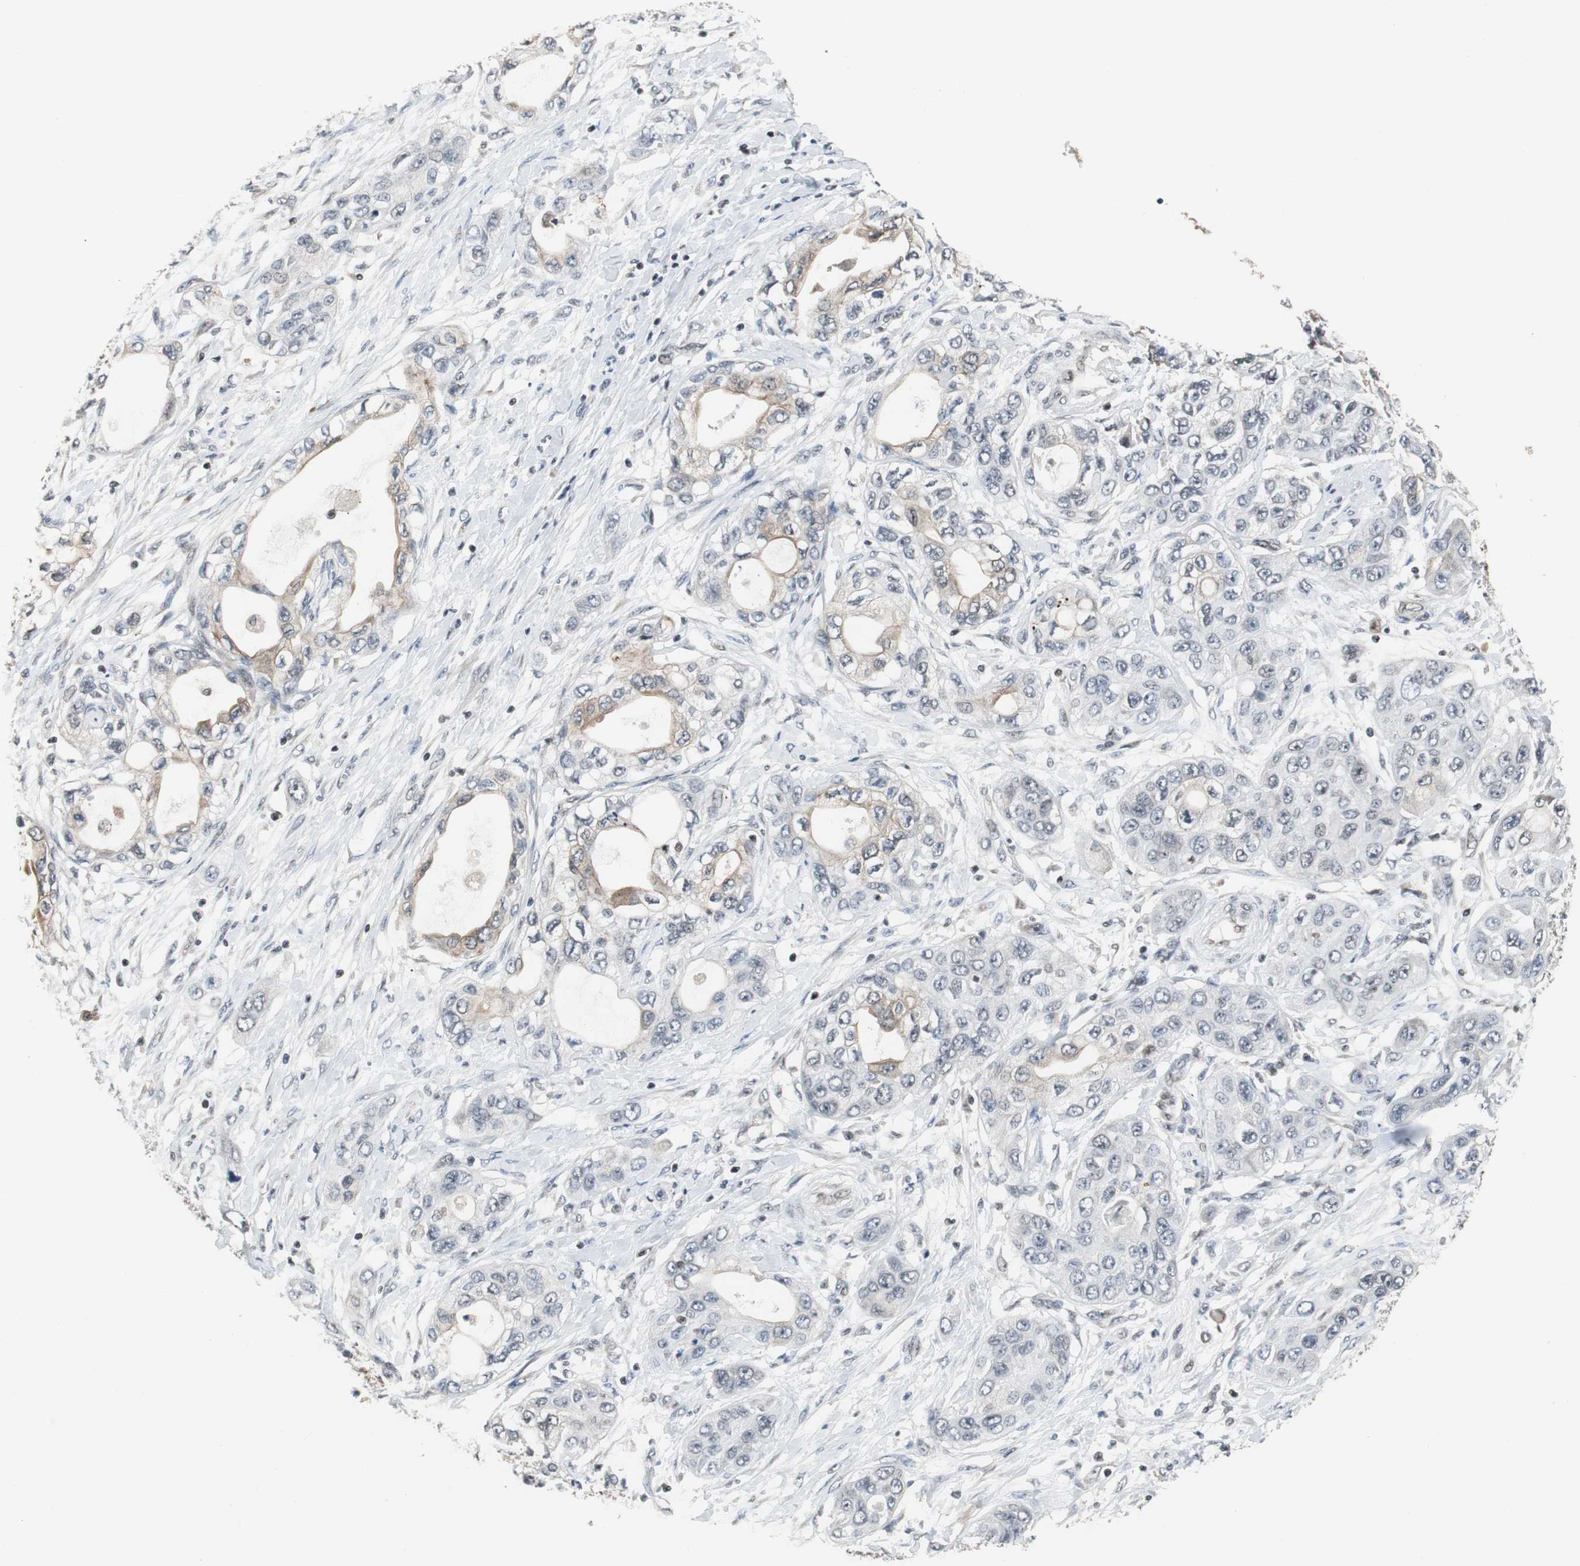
{"staining": {"intensity": "weak", "quantity": "<25%", "location": "cytoplasmic/membranous"}, "tissue": "pancreatic cancer", "cell_type": "Tumor cells", "image_type": "cancer", "snomed": [{"axis": "morphology", "description": "Adenocarcinoma, NOS"}, {"axis": "topography", "description": "Pancreas"}], "caption": "A micrograph of pancreatic adenocarcinoma stained for a protein reveals no brown staining in tumor cells.", "gene": "TERF2IP", "patient": {"sex": "female", "age": 70}}